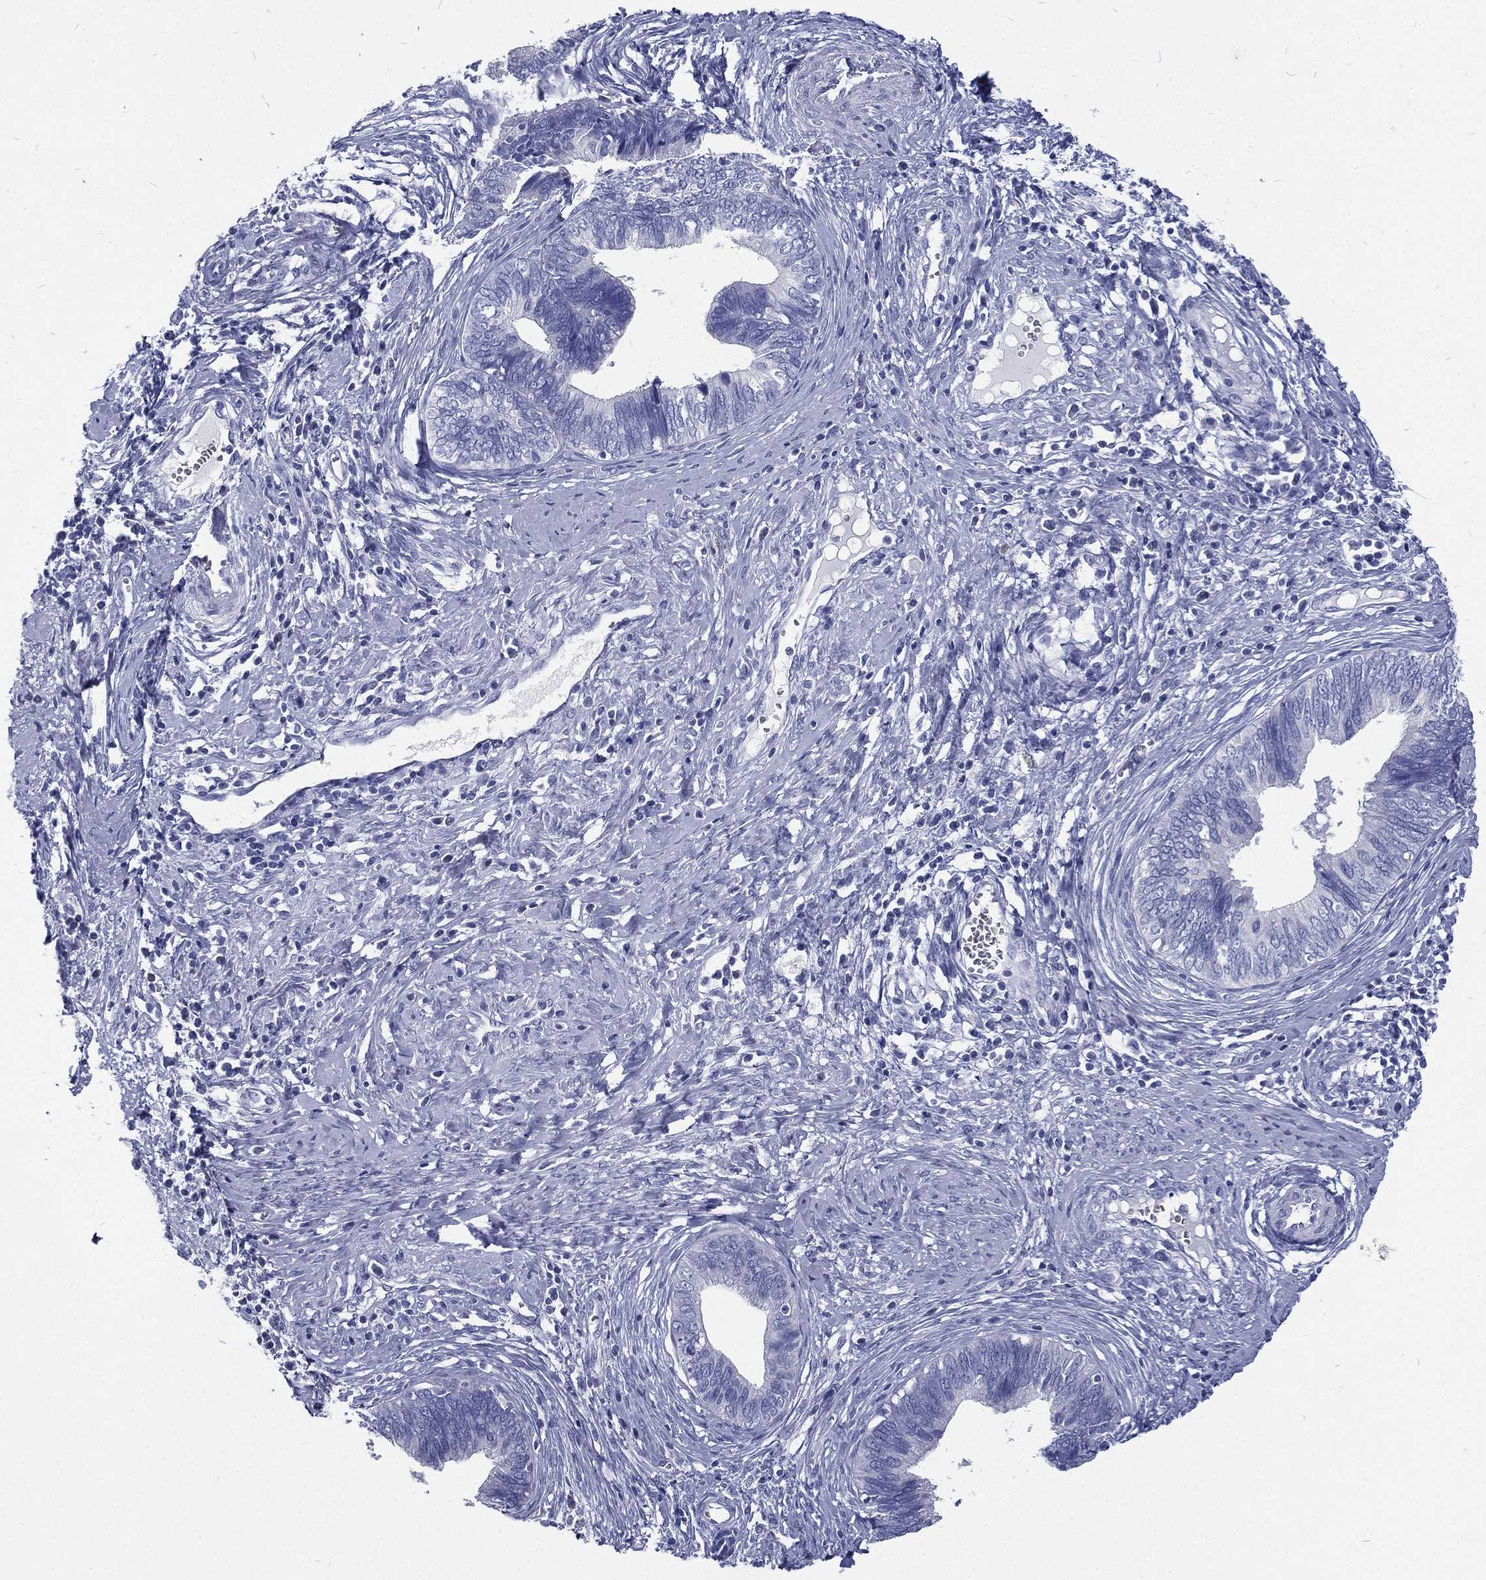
{"staining": {"intensity": "negative", "quantity": "none", "location": "none"}, "tissue": "cervical cancer", "cell_type": "Tumor cells", "image_type": "cancer", "snomed": [{"axis": "morphology", "description": "Adenocarcinoma, NOS"}, {"axis": "topography", "description": "Cervix"}], "caption": "Immunohistochemistry micrograph of neoplastic tissue: human cervical adenocarcinoma stained with DAB exhibits no significant protein positivity in tumor cells.", "gene": "RSPH4A", "patient": {"sex": "female", "age": 42}}